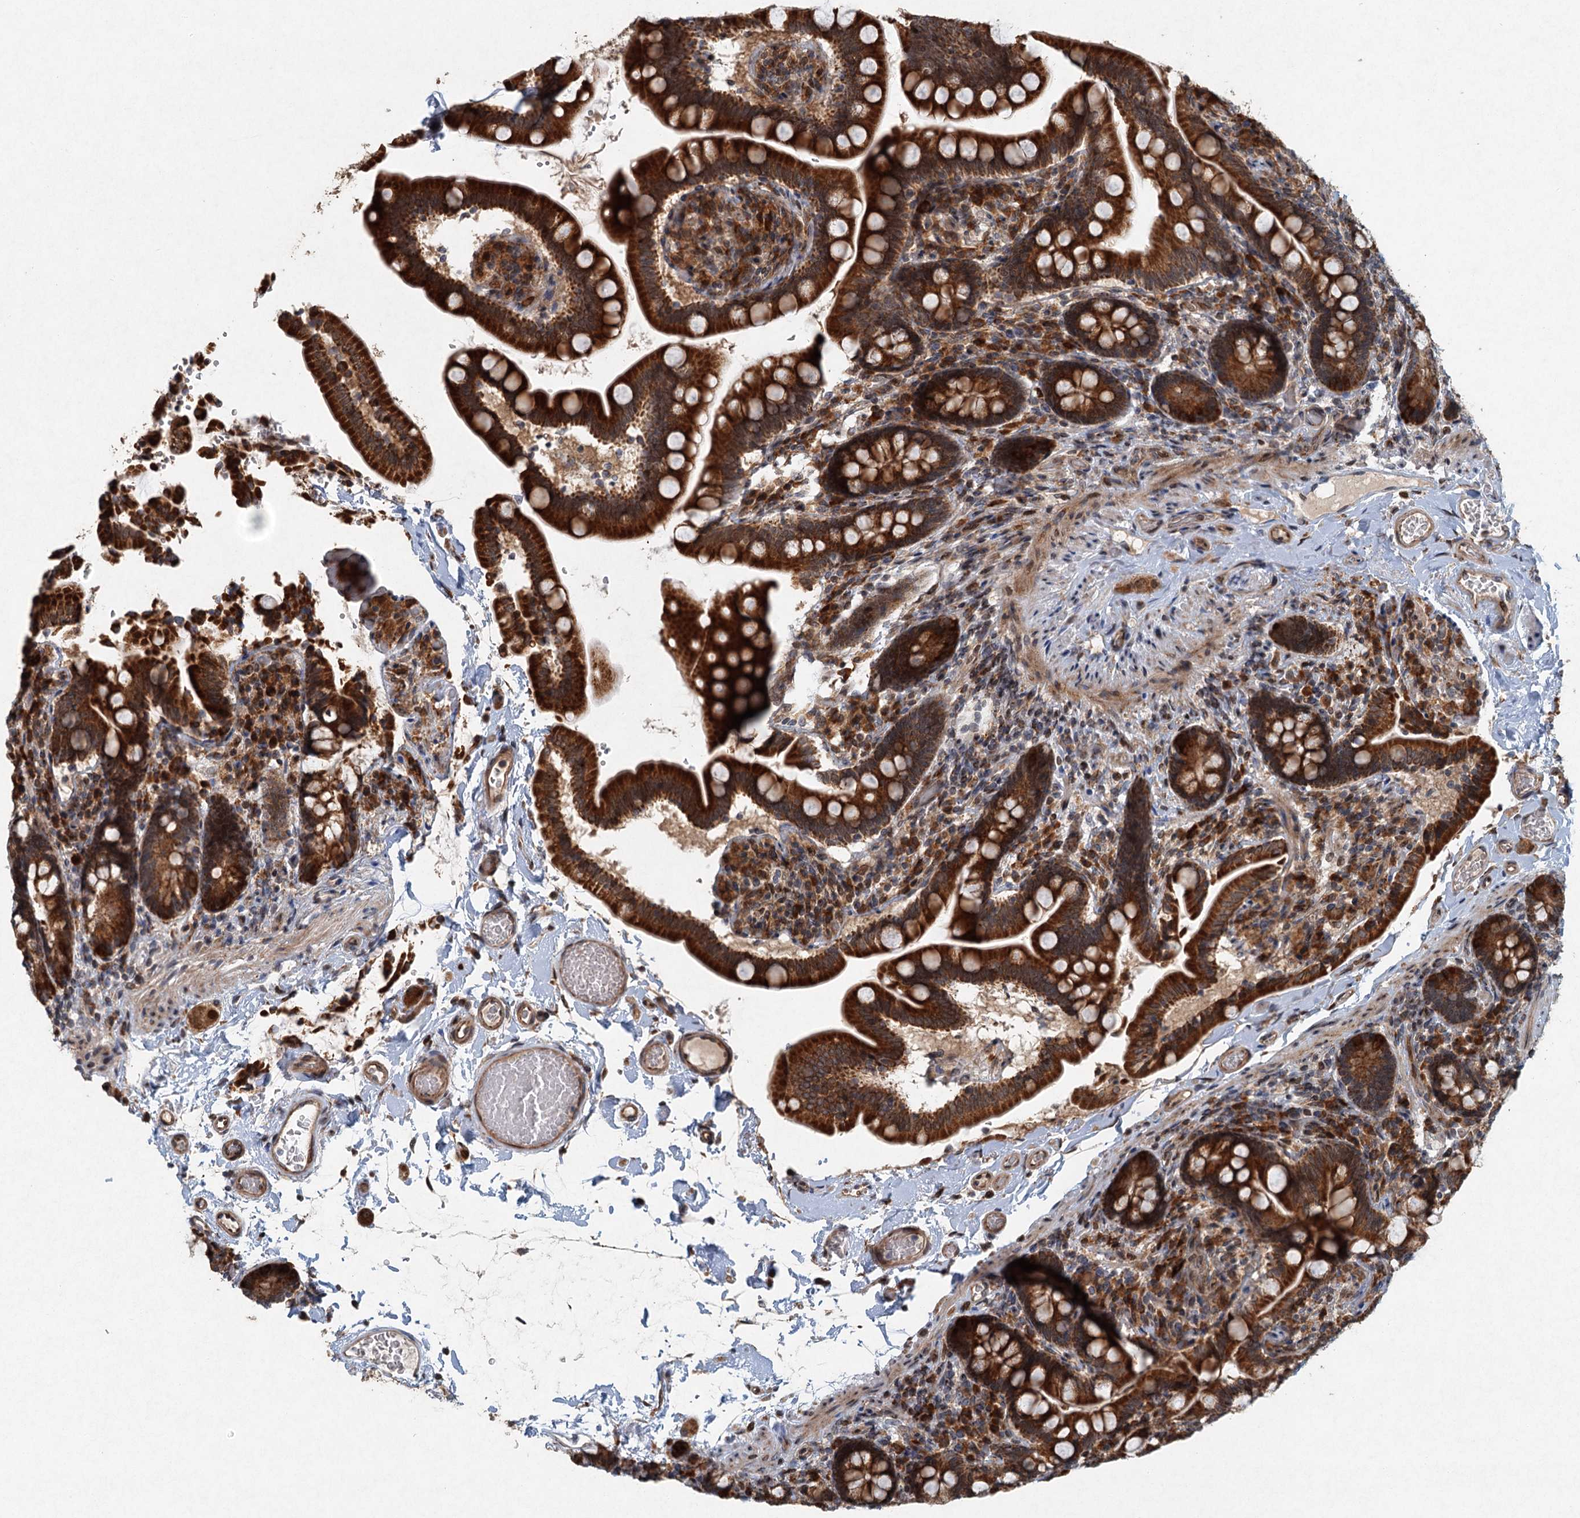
{"staining": {"intensity": "strong", "quantity": ">75%", "location": "cytoplasmic/membranous"}, "tissue": "small intestine", "cell_type": "Glandular cells", "image_type": "normal", "snomed": [{"axis": "morphology", "description": "Normal tissue, NOS"}, {"axis": "topography", "description": "Small intestine"}], "caption": "This is a histology image of IHC staining of normal small intestine, which shows strong expression in the cytoplasmic/membranous of glandular cells.", "gene": "SRPX2", "patient": {"sex": "female", "age": 64}}